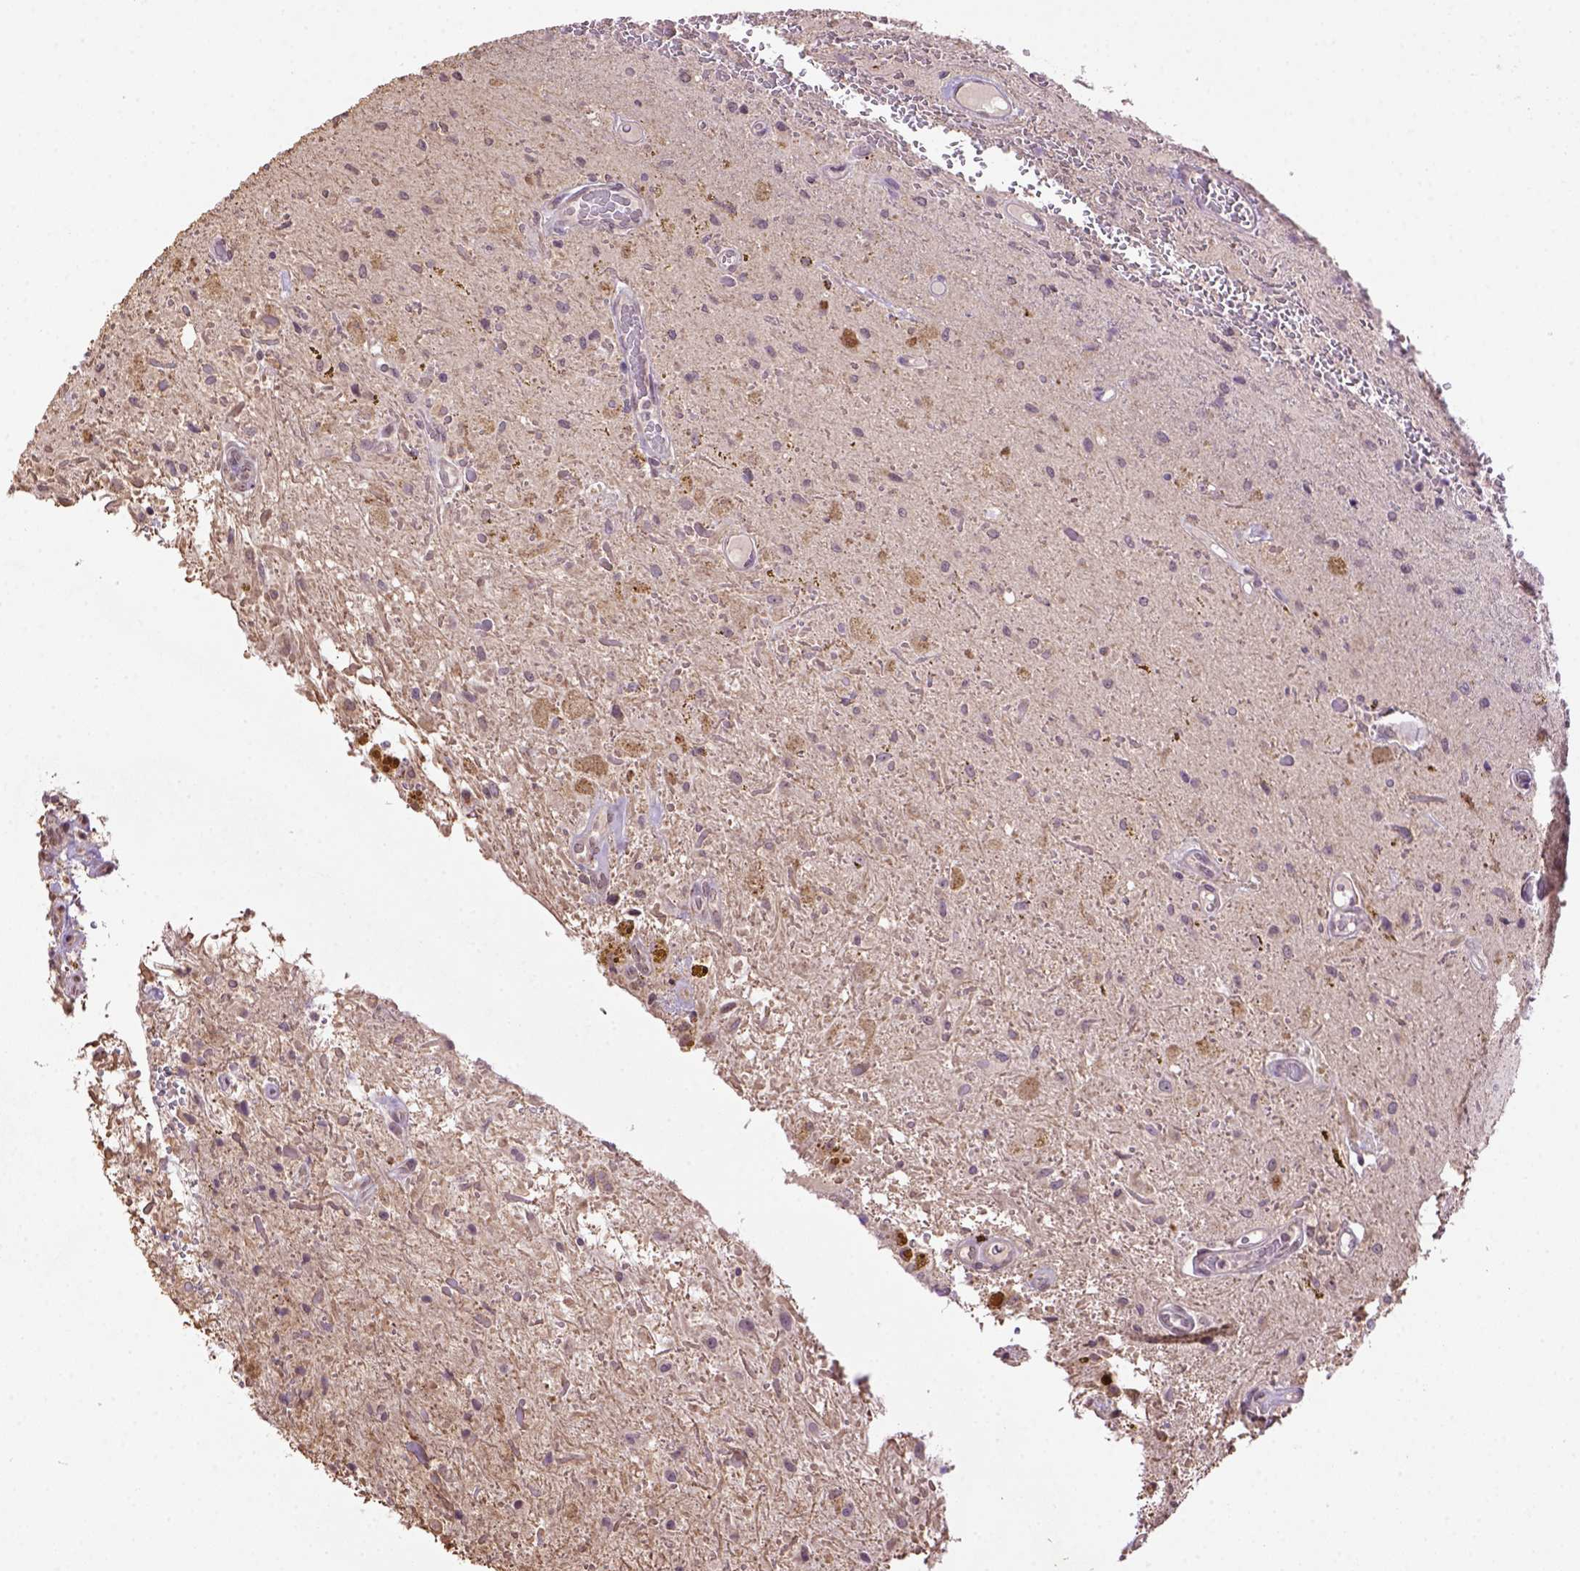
{"staining": {"intensity": "negative", "quantity": "none", "location": "none"}, "tissue": "glioma", "cell_type": "Tumor cells", "image_type": "cancer", "snomed": [{"axis": "morphology", "description": "Glioma, malignant, Low grade"}, {"axis": "topography", "description": "Cerebellum"}], "caption": "An image of malignant glioma (low-grade) stained for a protein exhibits no brown staining in tumor cells.", "gene": "WDR17", "patient": {"sex": "female", "age": 14}}